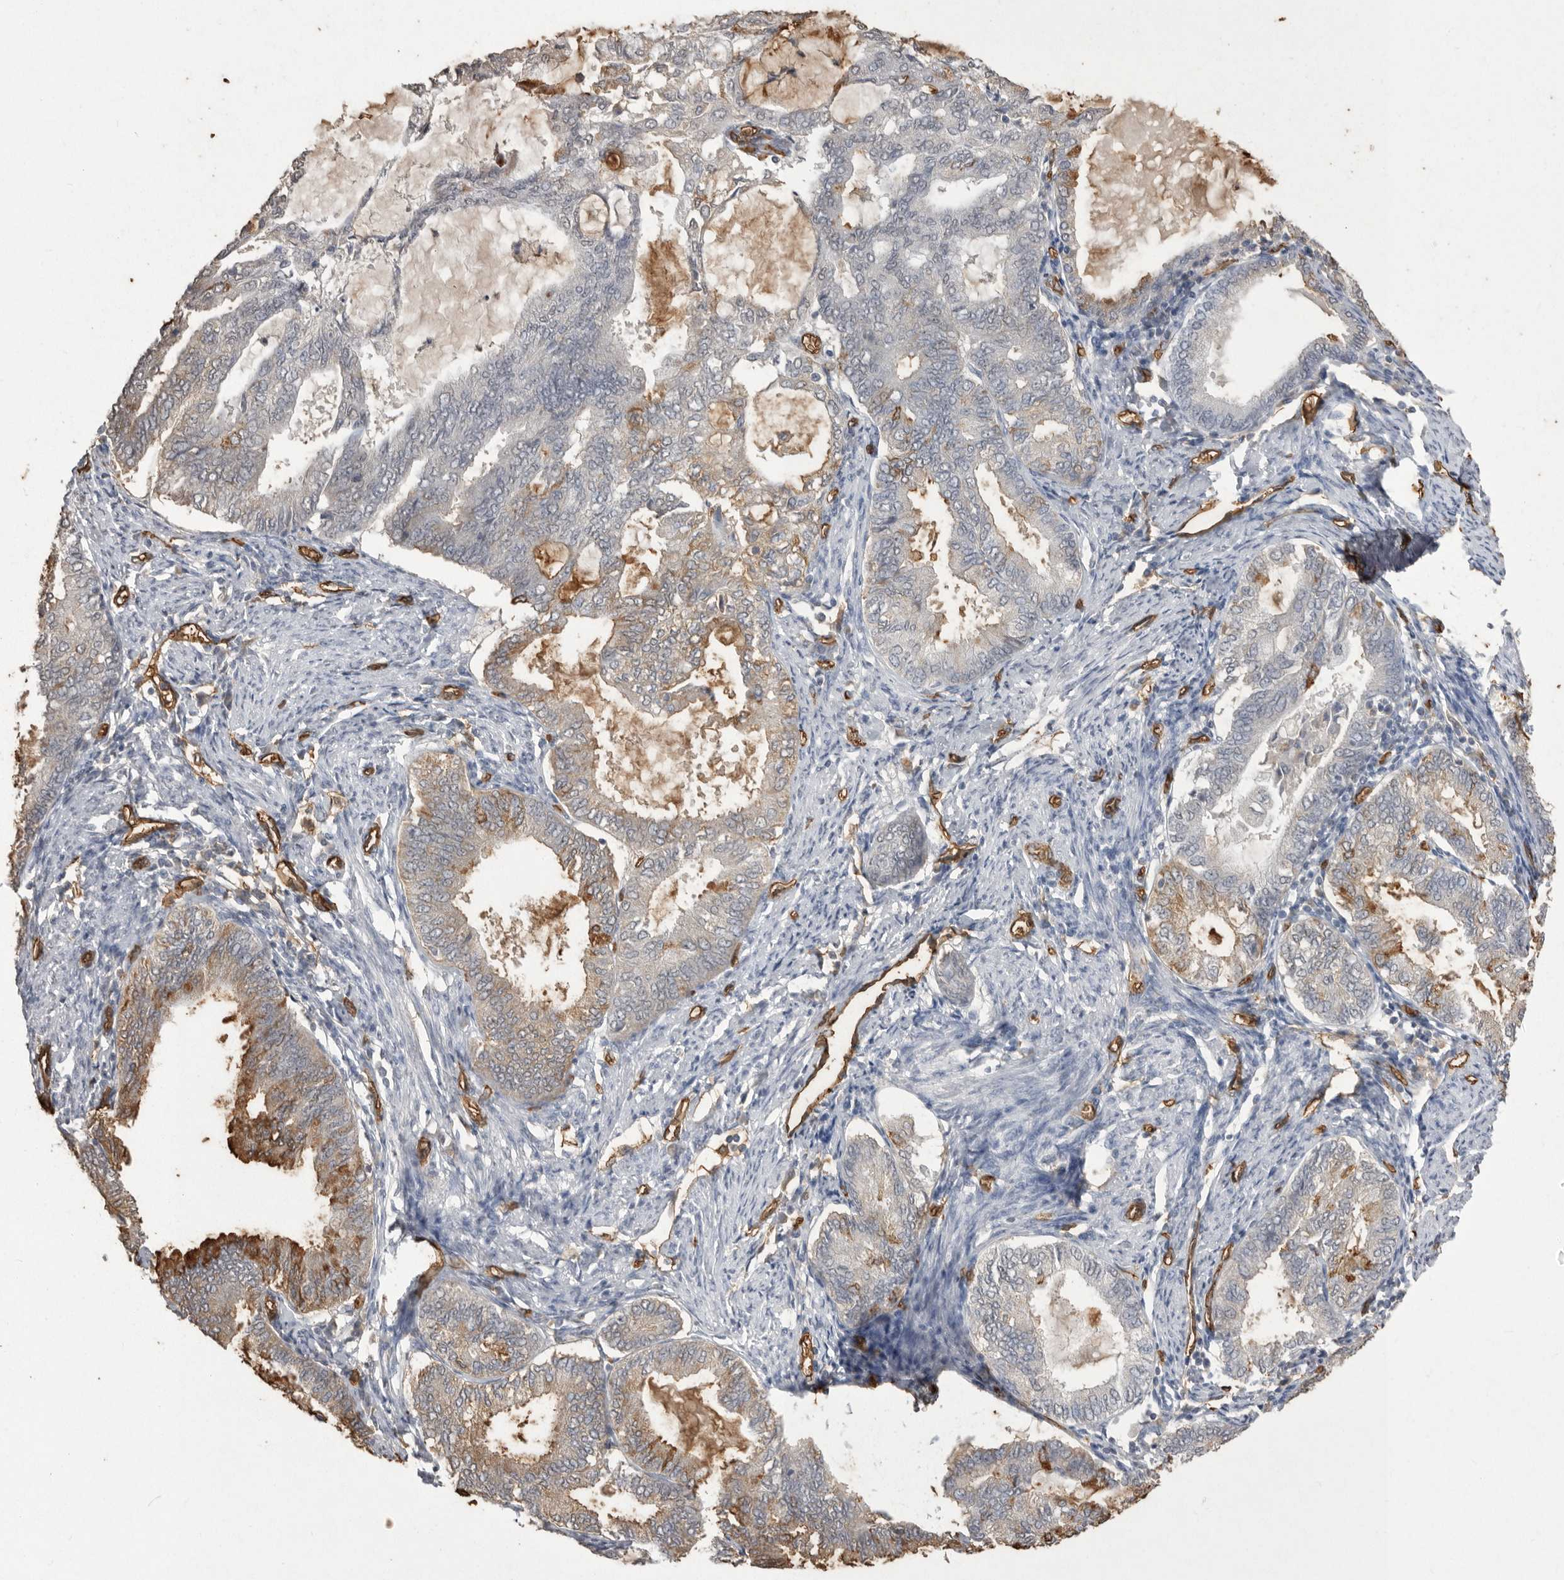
{"staining": {"intensity": "weak", "quantity": "<25%", "location": "cytoplasmic/membranous"}, "tissue": "endometrial cancer", "cell_type": "Tumor cells", "image_type": "cancer", "snomed": [{"axis": "morphology", "description": "Adenocarcinoma, NOS"}, {"axis": "topography", "description": "Endometrium"}], "caption": "Endometrial adenocarcinoma was stained to show a protein in brown. There is no significant staining in tumor cells.", "gene": "IL27", "patient": {"sex": "female", "age": 86}}